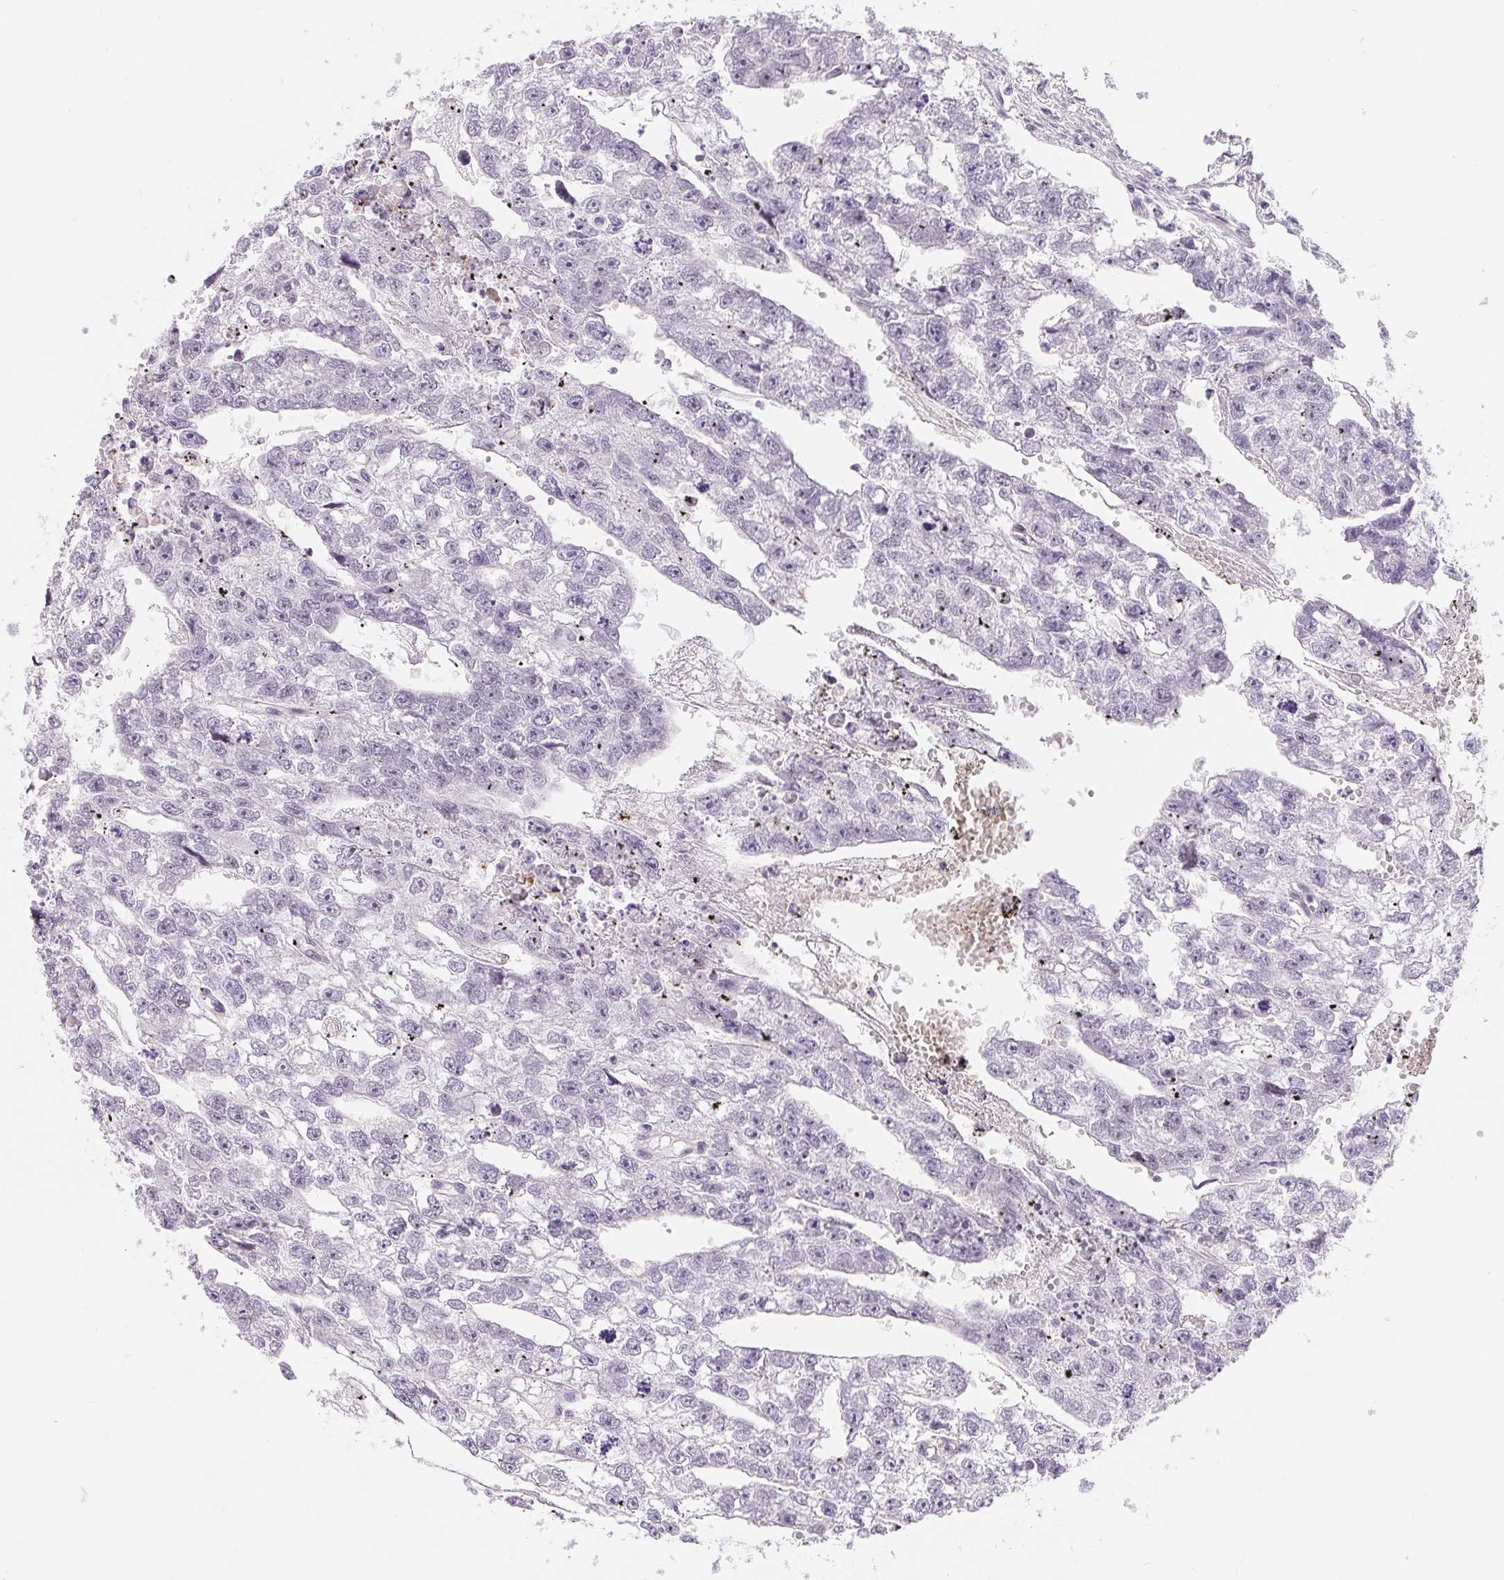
{"staining": {"intensity": "negative", "quantity": "none", "location": "none"}, "tissue": "testis cancer", "cell_type": "Tumor cells", "image_type": "cancer", "snomed": [{"axis": "morphology", "description": "Carcinoma, Embryonal, NOS"}, {"axis": "morphology", "description": "Teratoma, malignant, NOS"}, {"axis": "topography", "description": "Testis"}], "caption": "Human testis cancer stained for a protein using immunohistochemistry (IHC) shows no positivity in tumor cells.", "gene": "LCA5L", "patient": {"sex": "male", "age": 44}}